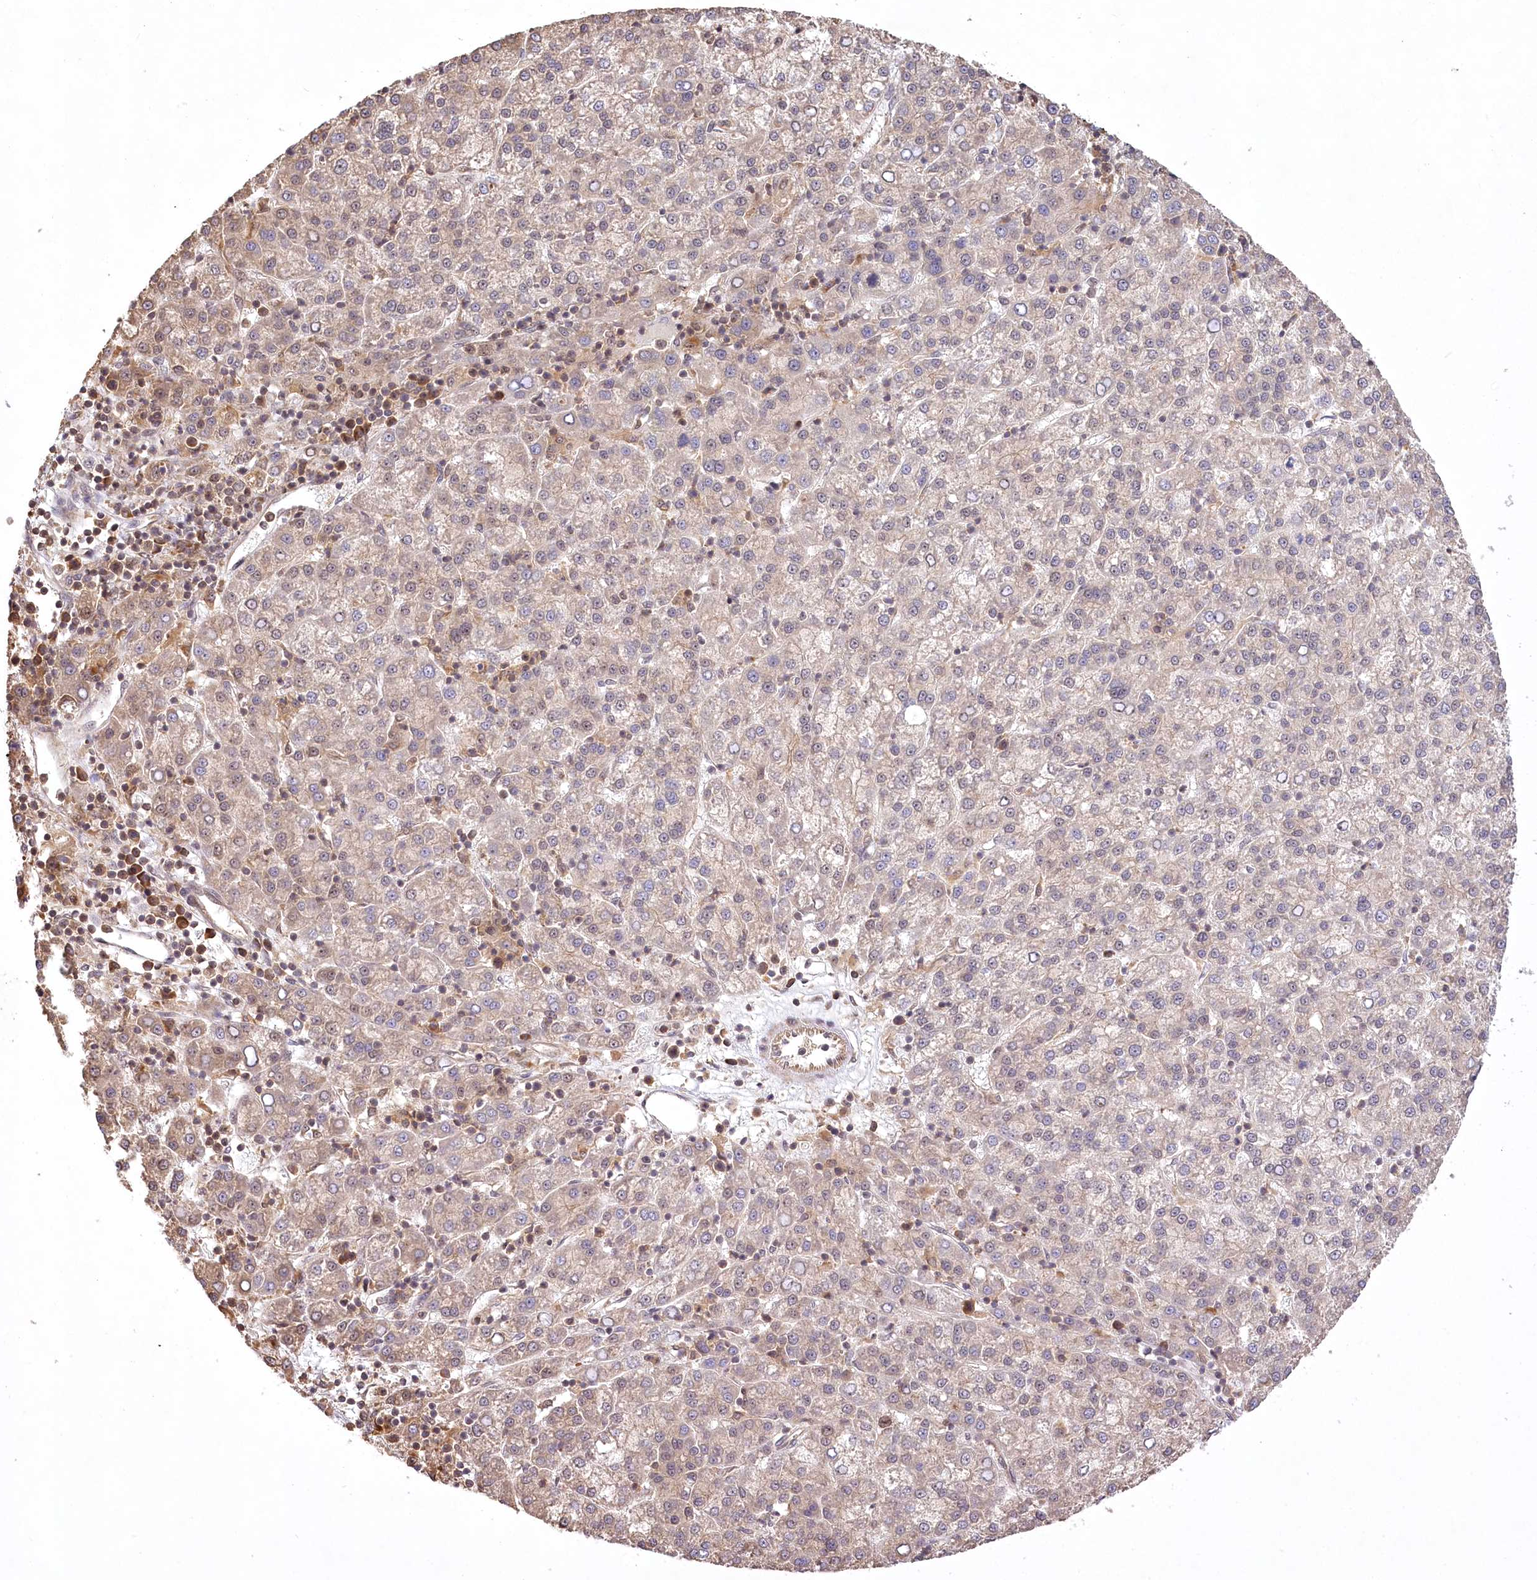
{"staining": {"intensity": "negative", "quantity": "none", "location": "none"}, "tissue": "liver cancer", "cell_type": "Tumor cells", "image_type": "cancer", "snomed": [{"axis": "morphology", "description": "Carcinoma, Hepatocellular, NOS"}, {"axis": "topography", "description": "Liver"}], "caption": "An immunohistochemistry histopathology image of hepatocellular carcinoma (liver) is shown. There is no staining in tumor cells of hepatocellular carcinoma (liver).", "gene": "SERGEF", "patient": {"sex": "female", "age": 58}}